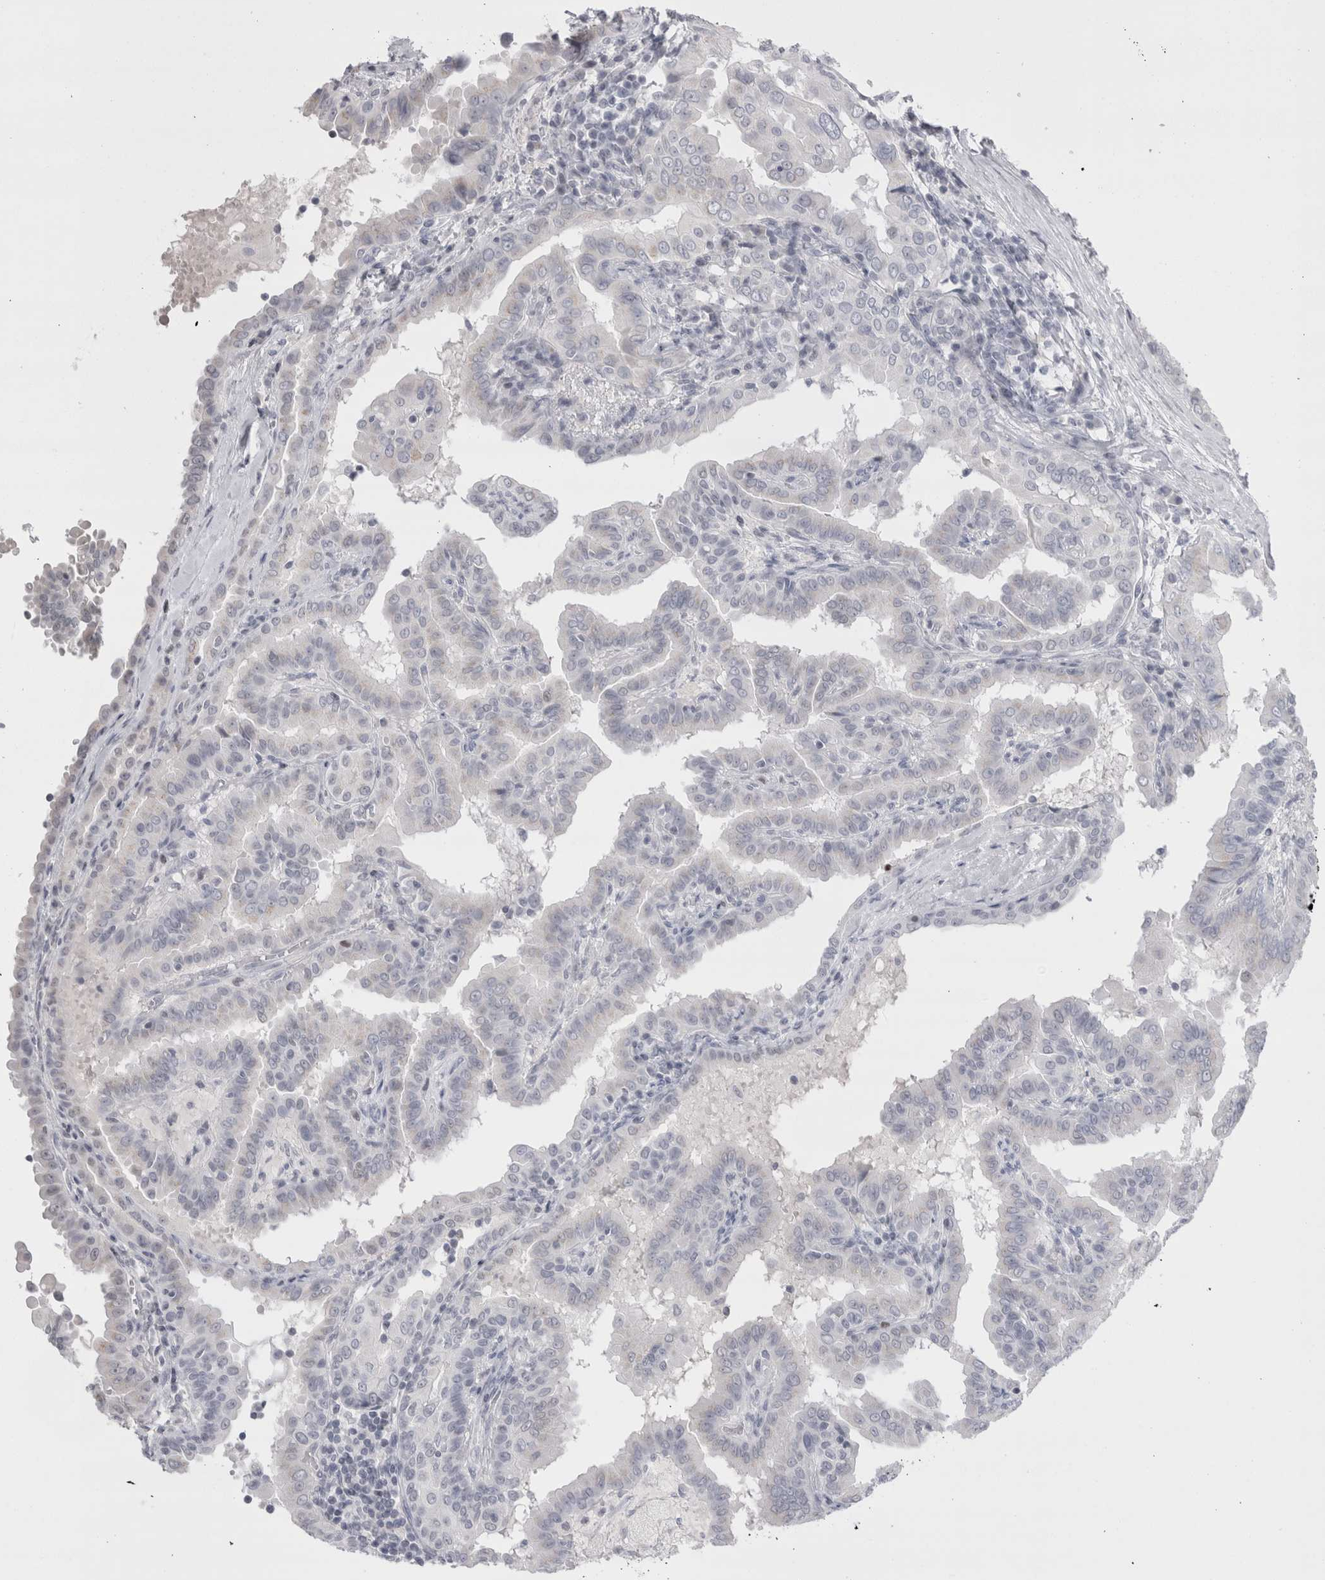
{"staining": {"intensity": "negative", "quantity": "none", "location": "none"}, "tissue": "thyroid cancer", "cell_type": "Tumor cells", "image_type": "cancer", "snomed": [{"axis": "morphology", "description": "Papillary adenocarcinoma, NOS"}, {"axis": "topography", "description": "Thyroid gland"}], "caption": "Human thyroid cancer (papillary adenocarcinoma) stained for a protein using immunohistochemistry (IHC) reveals no positivity in tumor cells.", "gene": "FNDC8", "patient": {"sex": "male", "age": 33}}